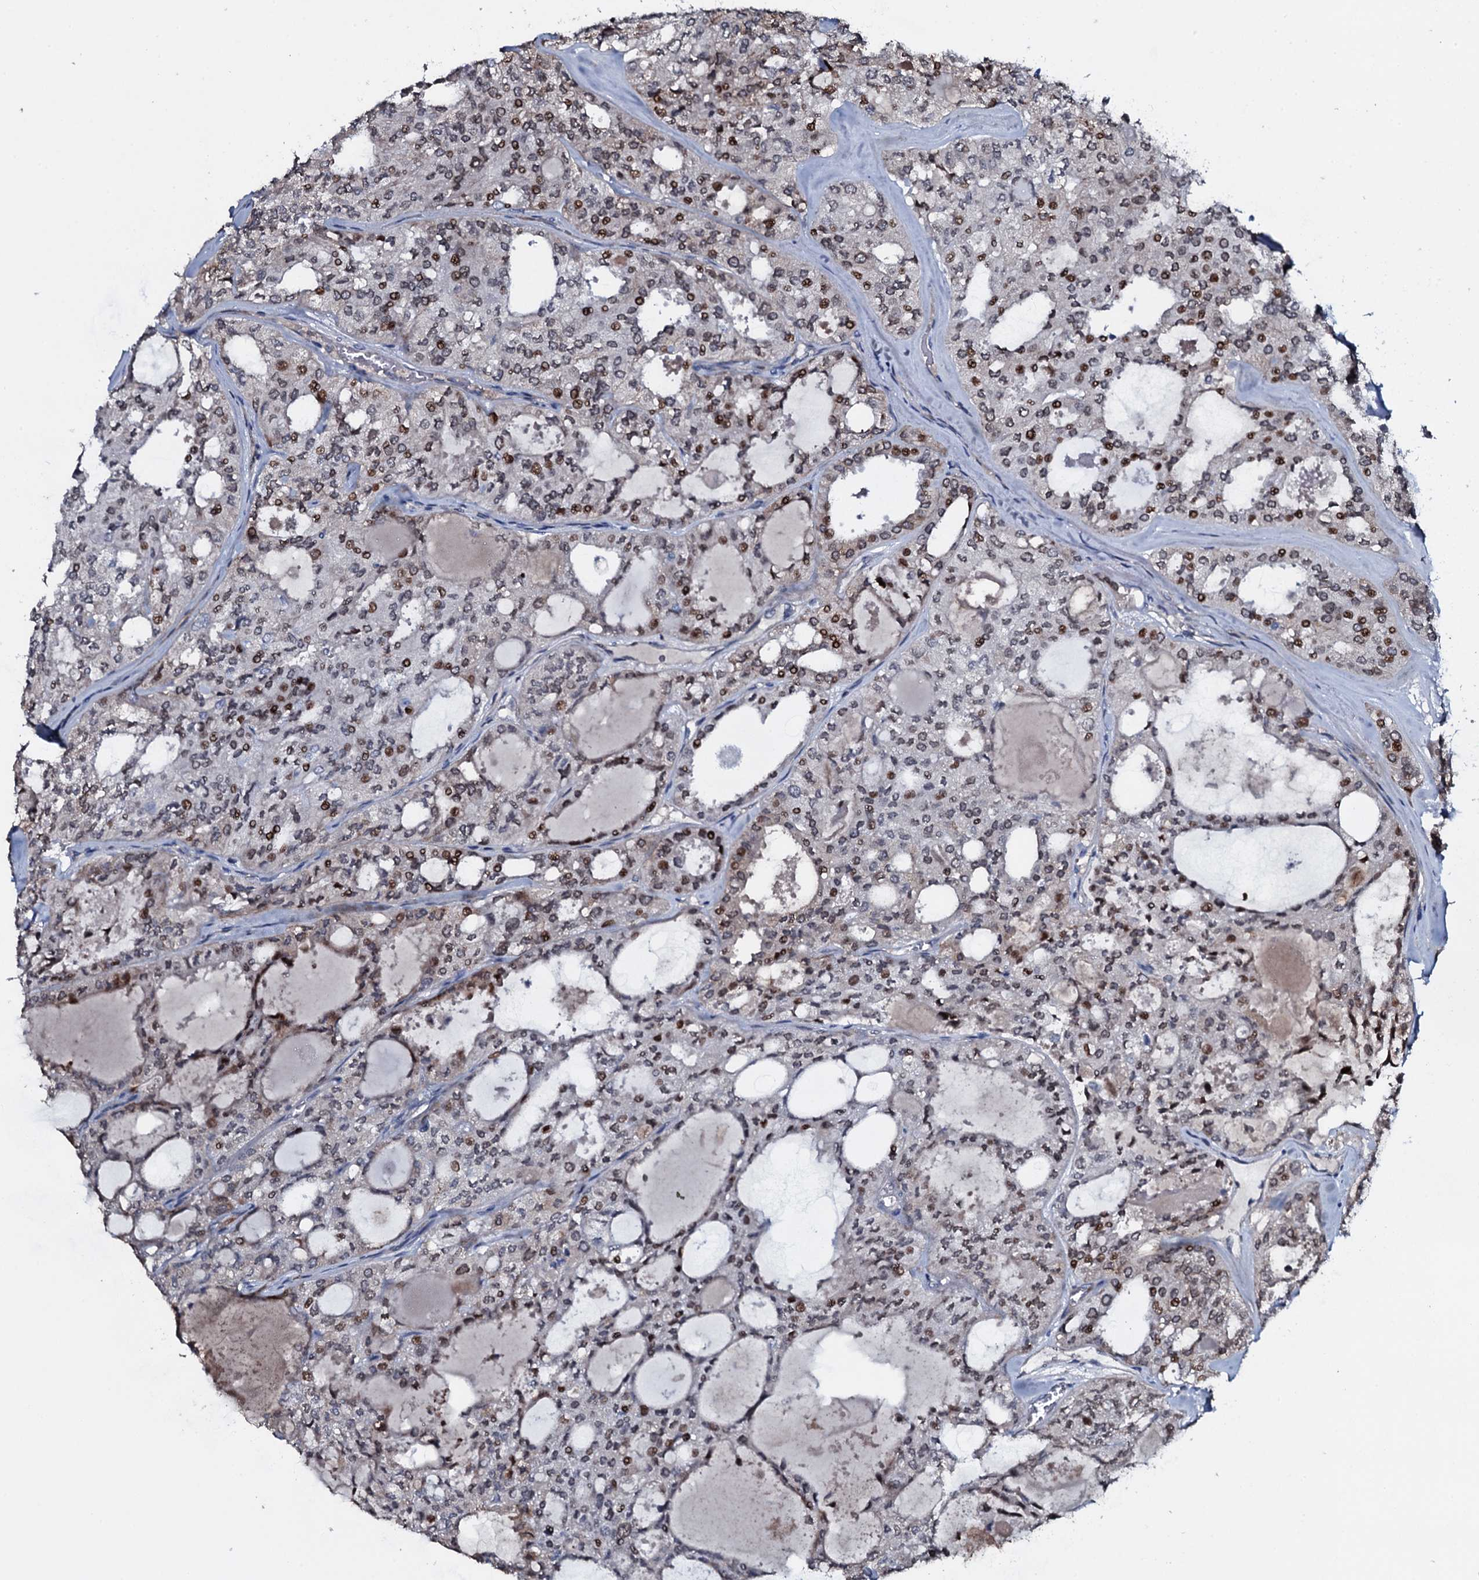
{"staining": {"intensity": "moderate", "quantity": ">75%", "location": "nuclear"}, "tissue": "thyroid cancer", "cell_type": "Tumor cells", "image_type": "cancer", "snomed": [{"axis": "morphology", "description": "Follicular adenoma carcinoma, NOS"}, {"axis": "topography", "description": "Thyroid gland"}], "caption": "The histopathology image displays immunohistochemical staining of thyroid follicular adenoma carcinoma. There is moderate nuclear expression is identified in about >75% of tumor cells.", "gene": "LYG2", "patient": {"sex": "male", "age": 75}}